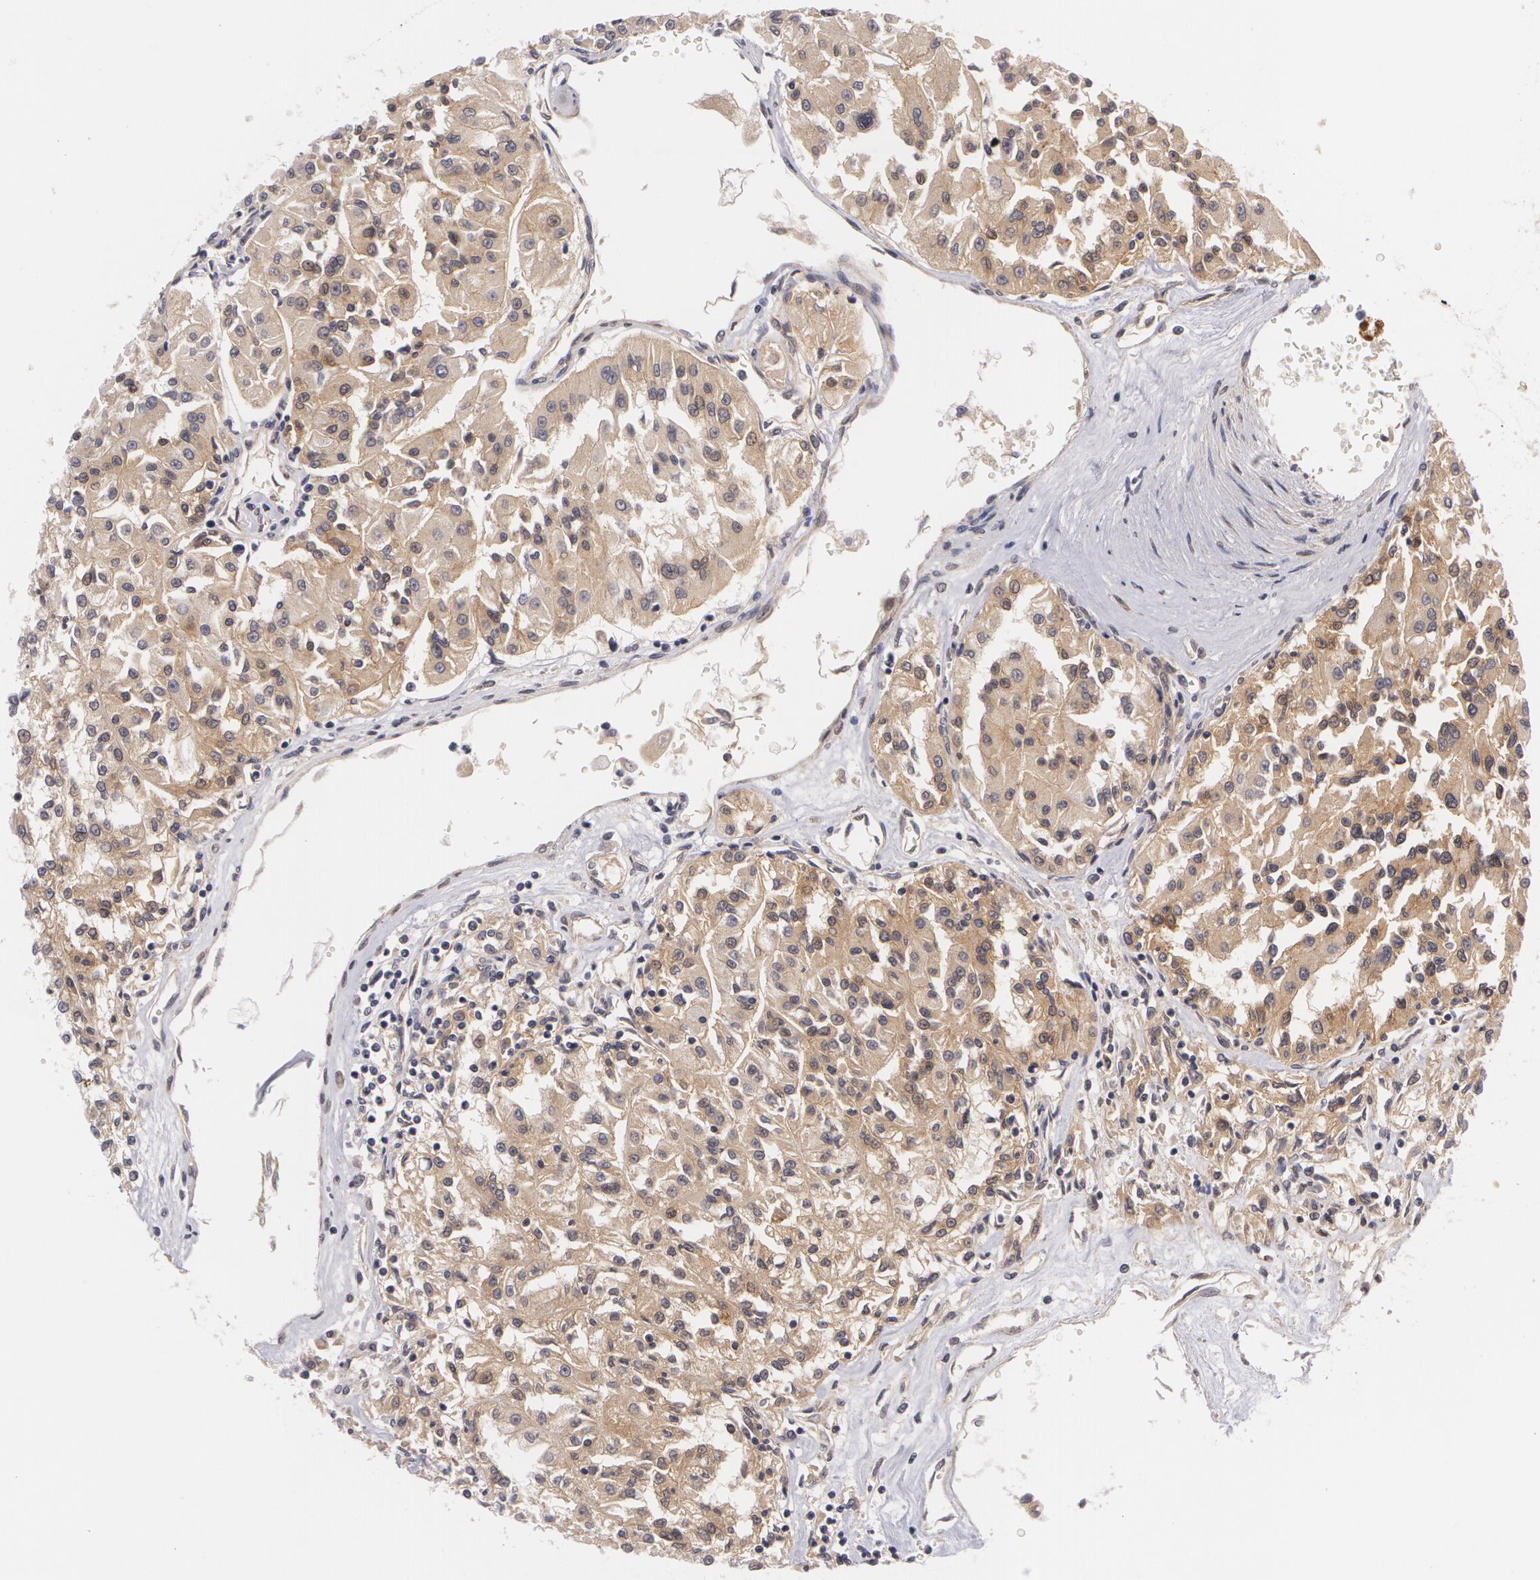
{"staining": {"intensity": "moderate", "quantity": ">75%", "location": "cytoplasmic/membranous"}, "tissue": "renal cancer", "cell_type": "Tumor cells", "image_type": "cancer", "snomed": [{"axis": "morphology", "description": "Adenocarcinoma, NOS"}, {"axis": "topography", "description": "Kidney"}], "caption": "Moderate cytoplasmic/membranous positivity for a protein is identified in about >75% of tumor cells of renal cancer (adenocarcinoma) using immunohistochemistry (IHC).", "gene": "CASK", "patient": {"sex": "male", "age": 78}}